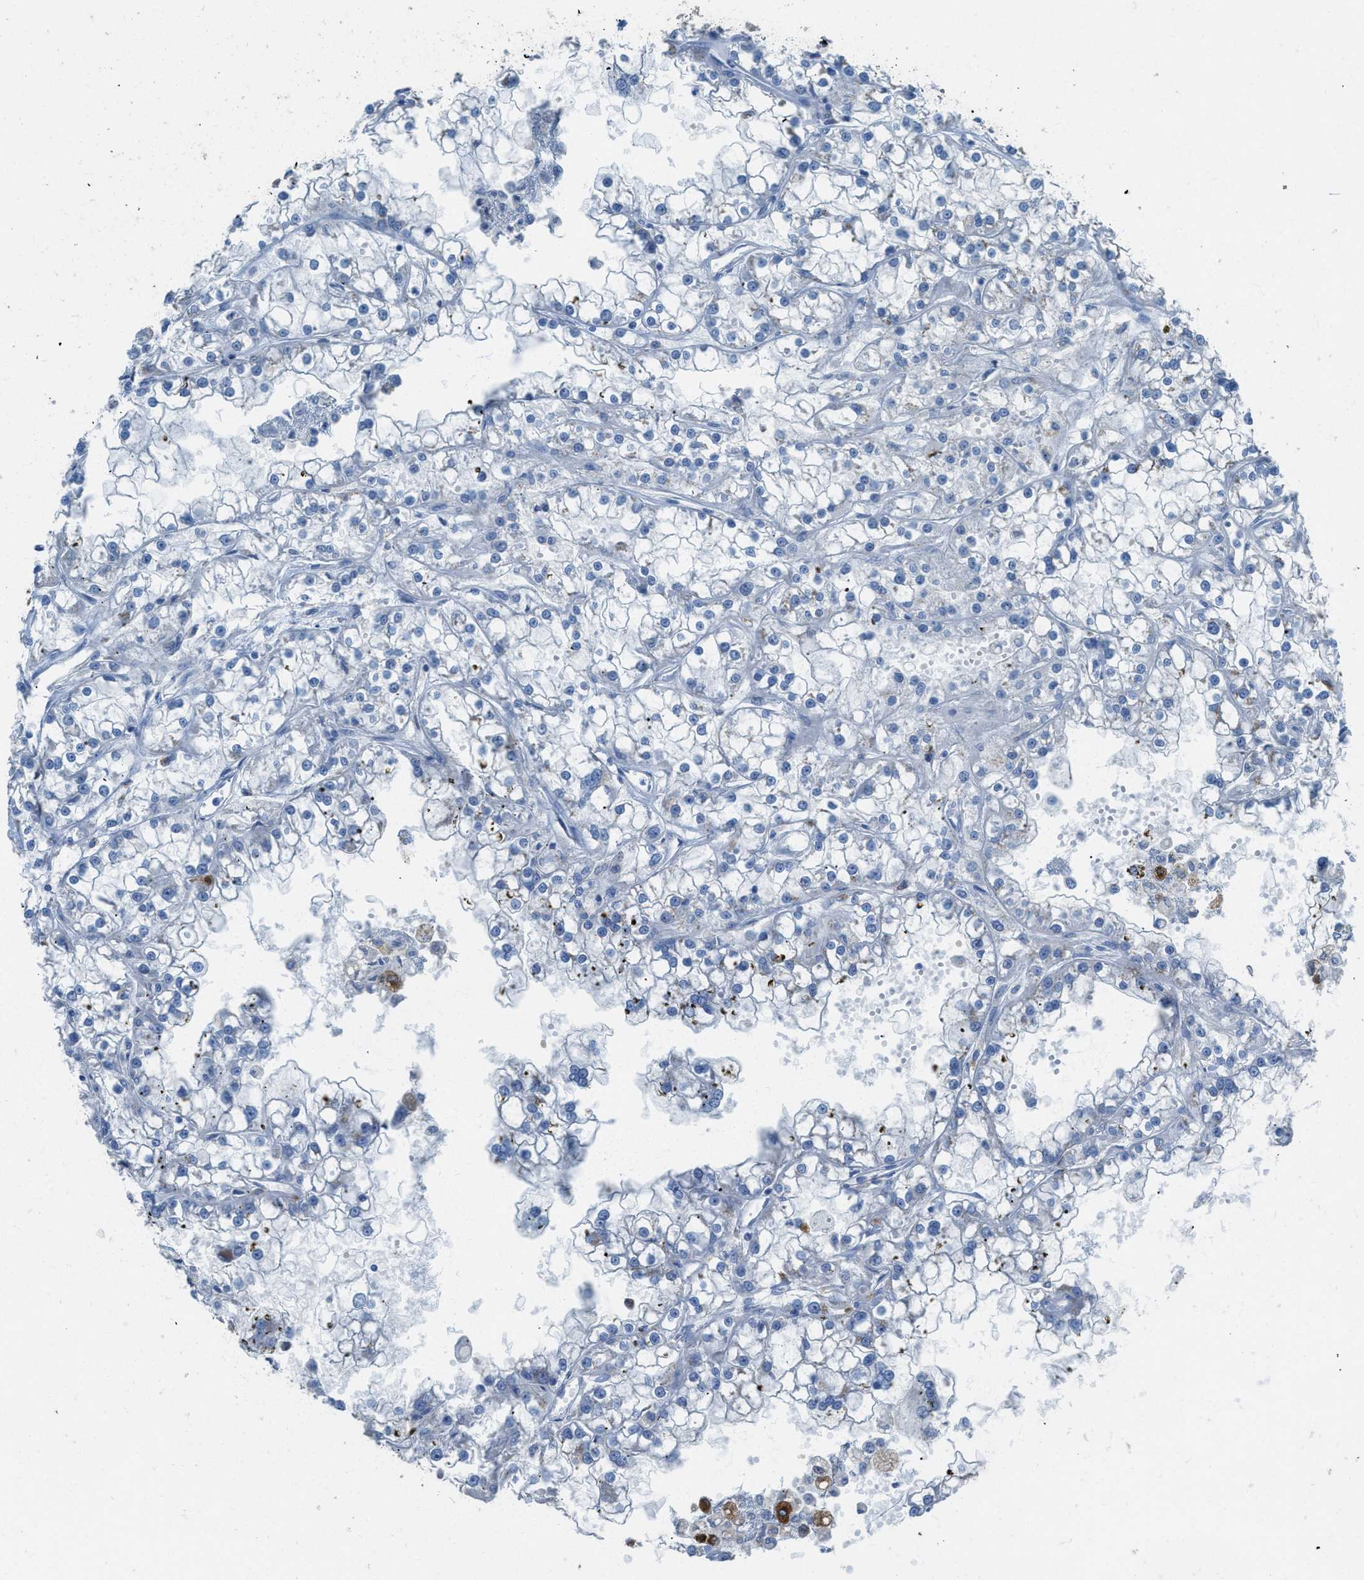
{"staining": {"intensity": "negative", "quantity": "none", "location": "none"}, "tissue": "renal cancer", "cell_type": "Tumor cells", "image_type": "cancer", "snomed": [{"axis": "morphology", "description": "Adenocarcinoma, NOS"}, {"axis": "topography", "description": "Kidney"}], "caption": "Tumor cells are negative for protein expression in human renal adenocarcinoma. Nuclei are stained in blue.", "gene": "TIMD4", "patient": {"sex": "female", "age": 52}}